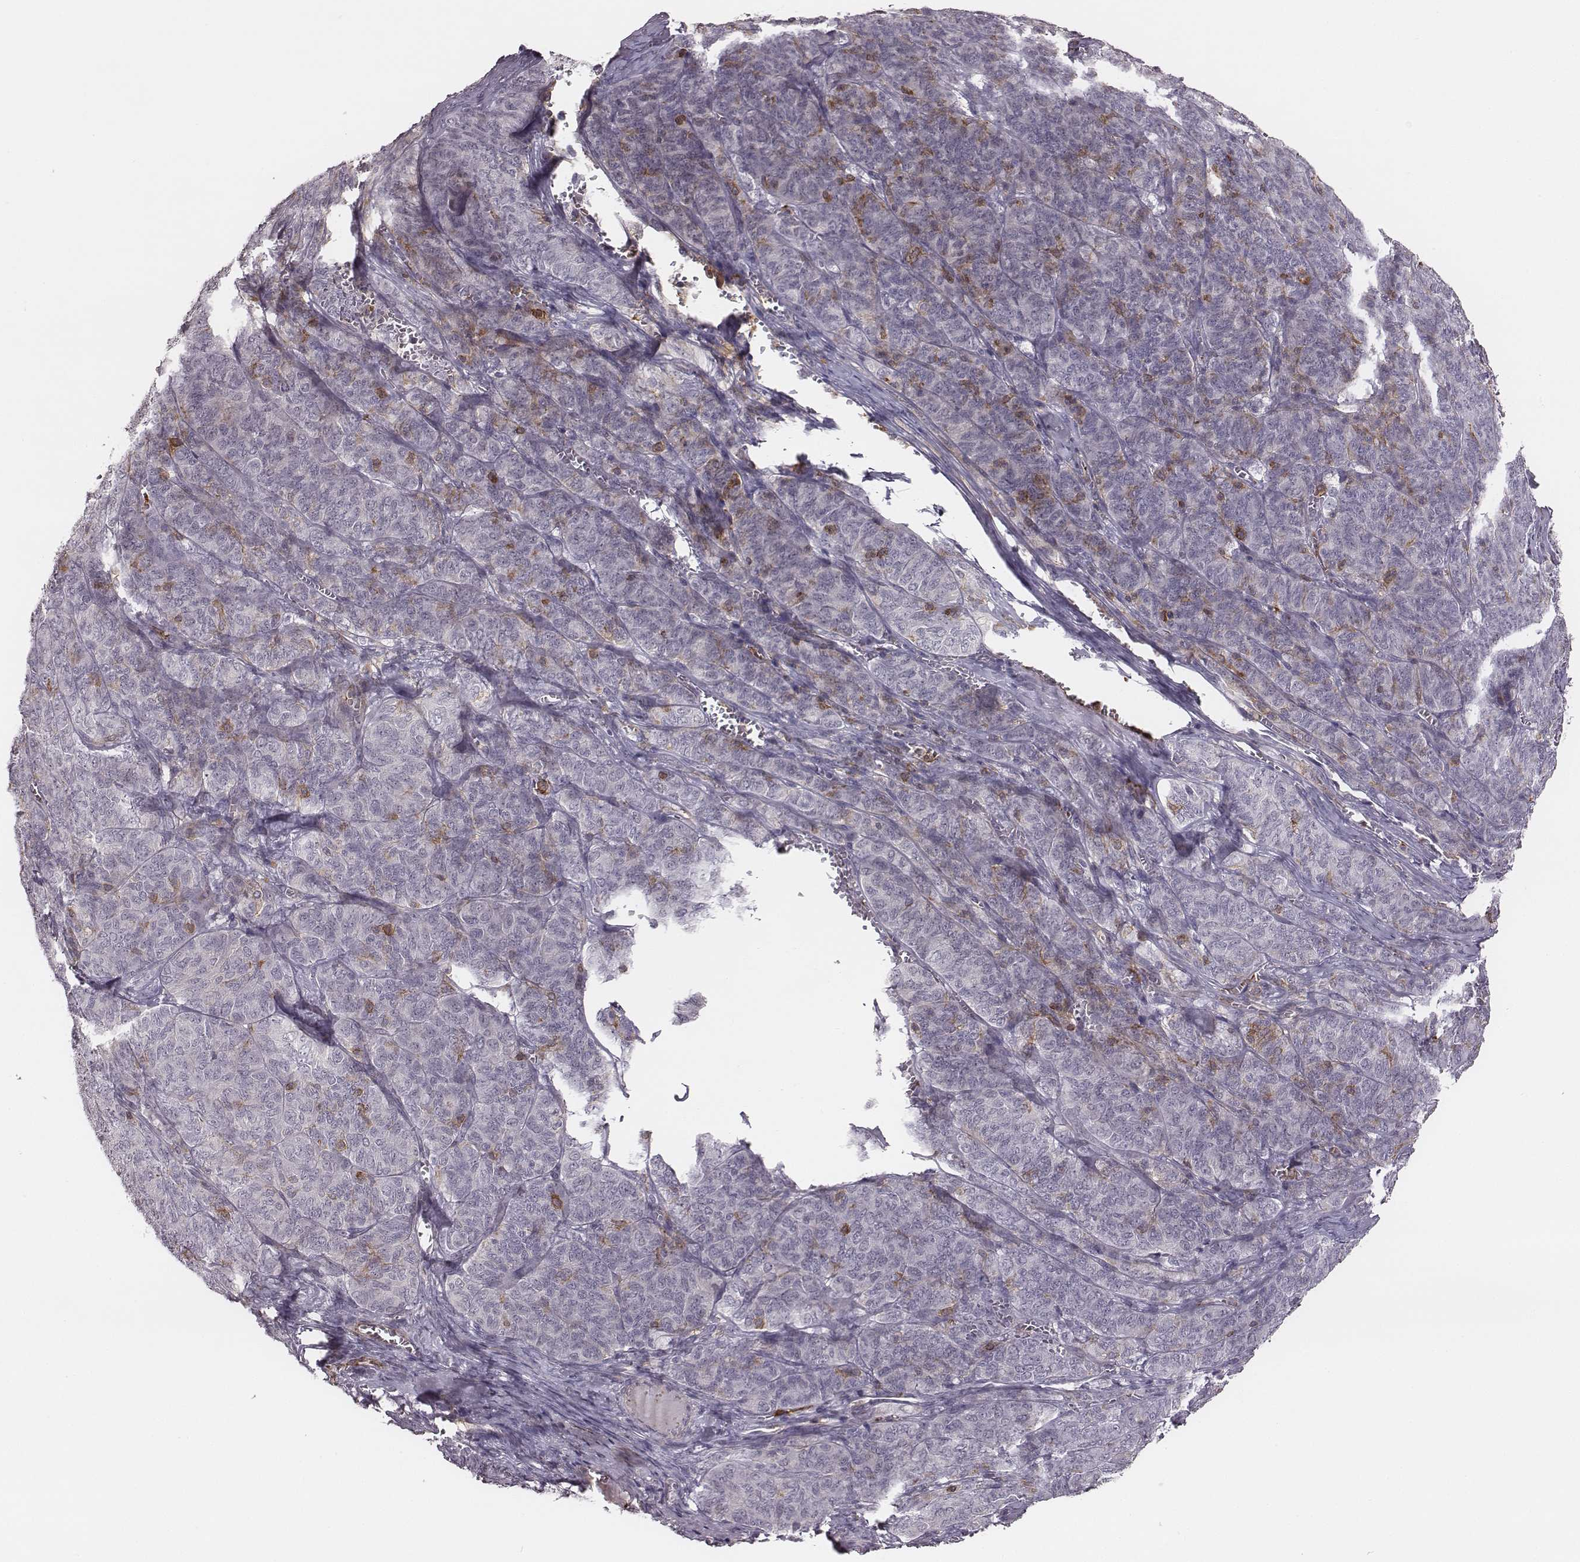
{"staining": {"intensity": "negative", "quantity": "none", "location": "none"}, "tissue": "ovarian cancer", "cell_type": "Tumor cells", "image_type": "cancer", "snomed": [{"axis": "morphology", "description": "Carcinoma, endometroid"}, {"axis": "topography", "description": "Ovary"}], "caption": "Tumor cells are negative for brown protein staining in endometroid carcinoma (ovarian).", "gene": "ZYX", "patient": {"sex": "female", "age": 80}}